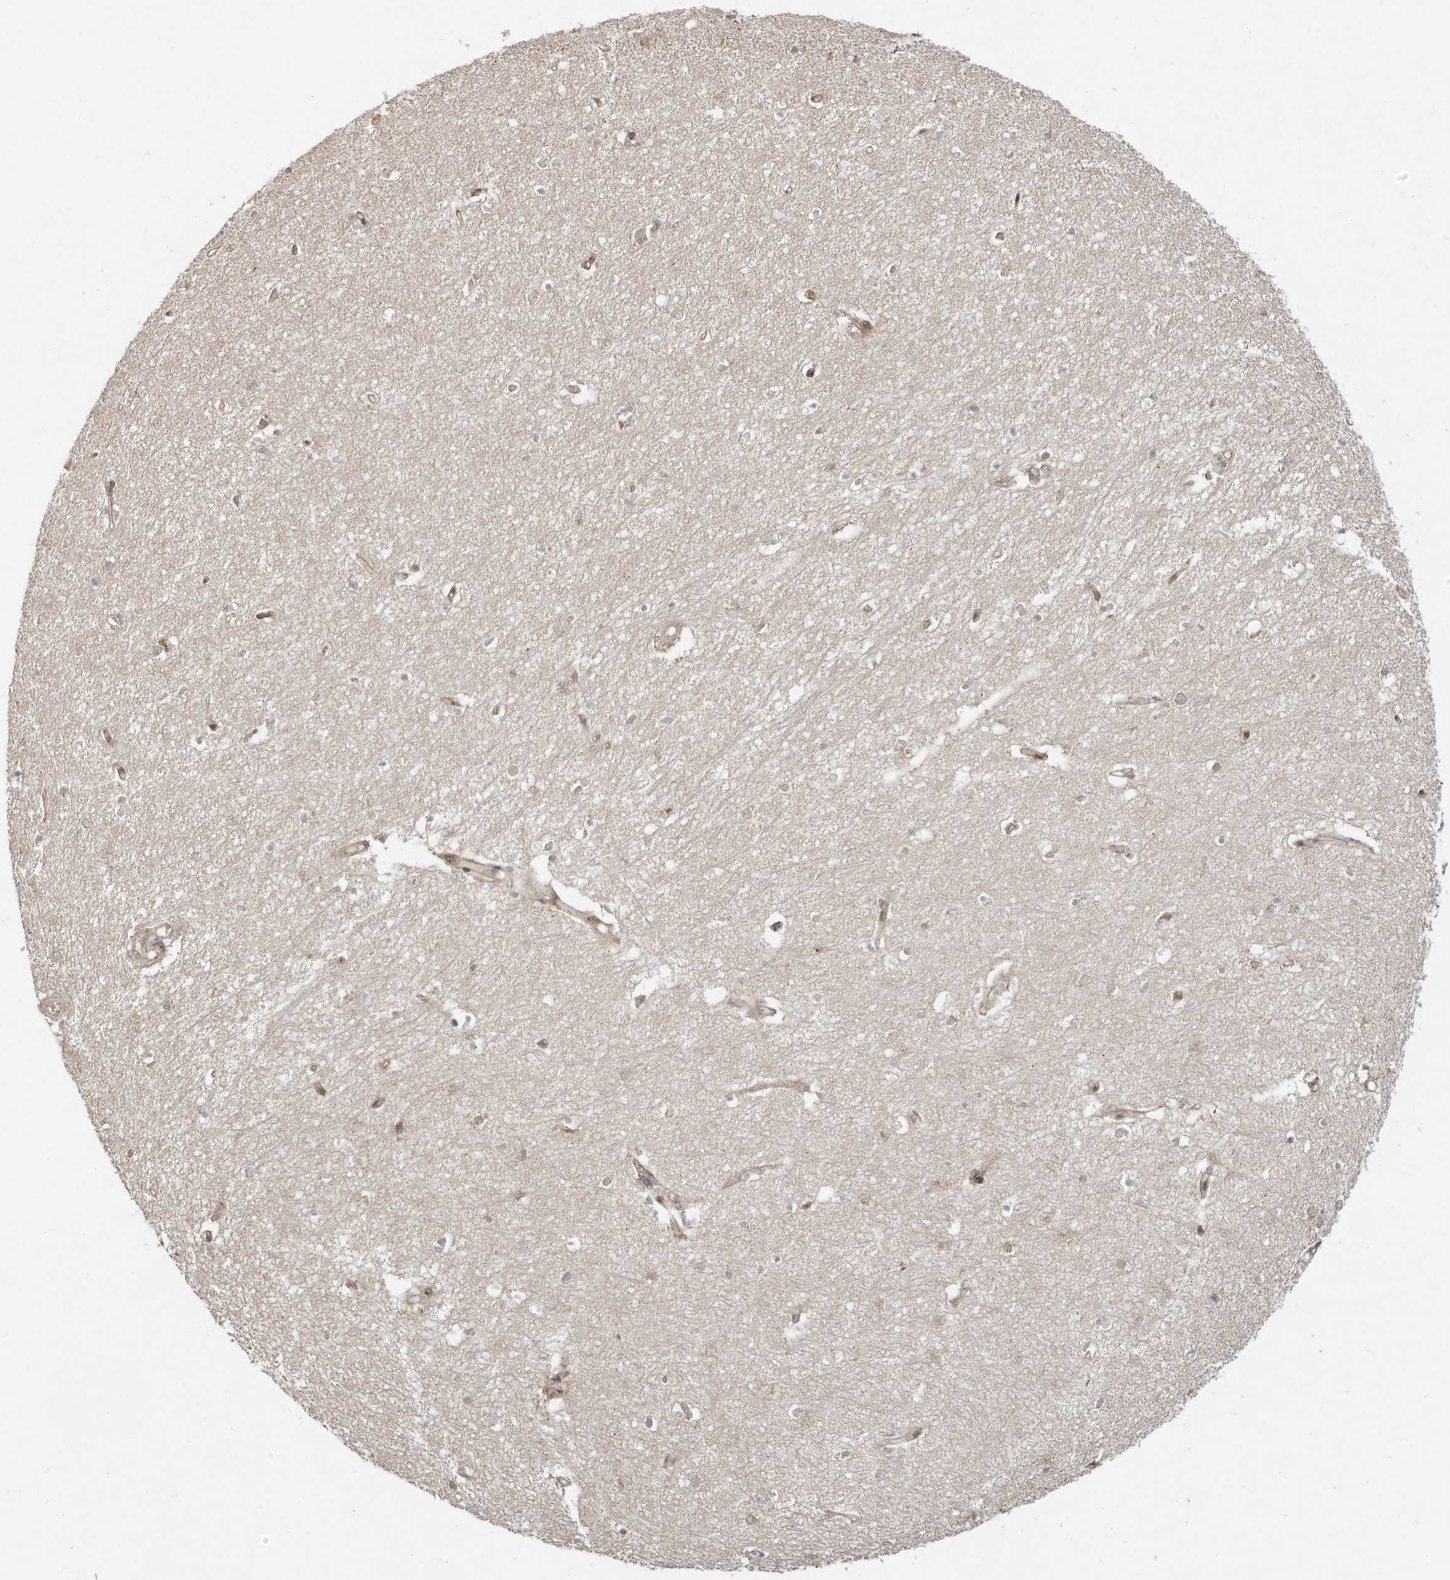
{"staining": {"intensity": "weak", "quantity": "25%-75%", "location": "cytoplasmic/membranous"}, "tissue": "hippocampus", "cell_type": "Glial cells", "image_type": "normal", "snomed": [{"axis": "morphology", "description": "Normal tissue, NOS"}, {"axis": "topography", "description": "Hippocampus"}], "caption": "Immunohistochemical staining of benign hippocampus shows weak cytoplasmic/membranous protein staining in approximately 25%-75% of glial cells.", "gene": "CUX1", "patient": {"sex": "female", "age": 64}}